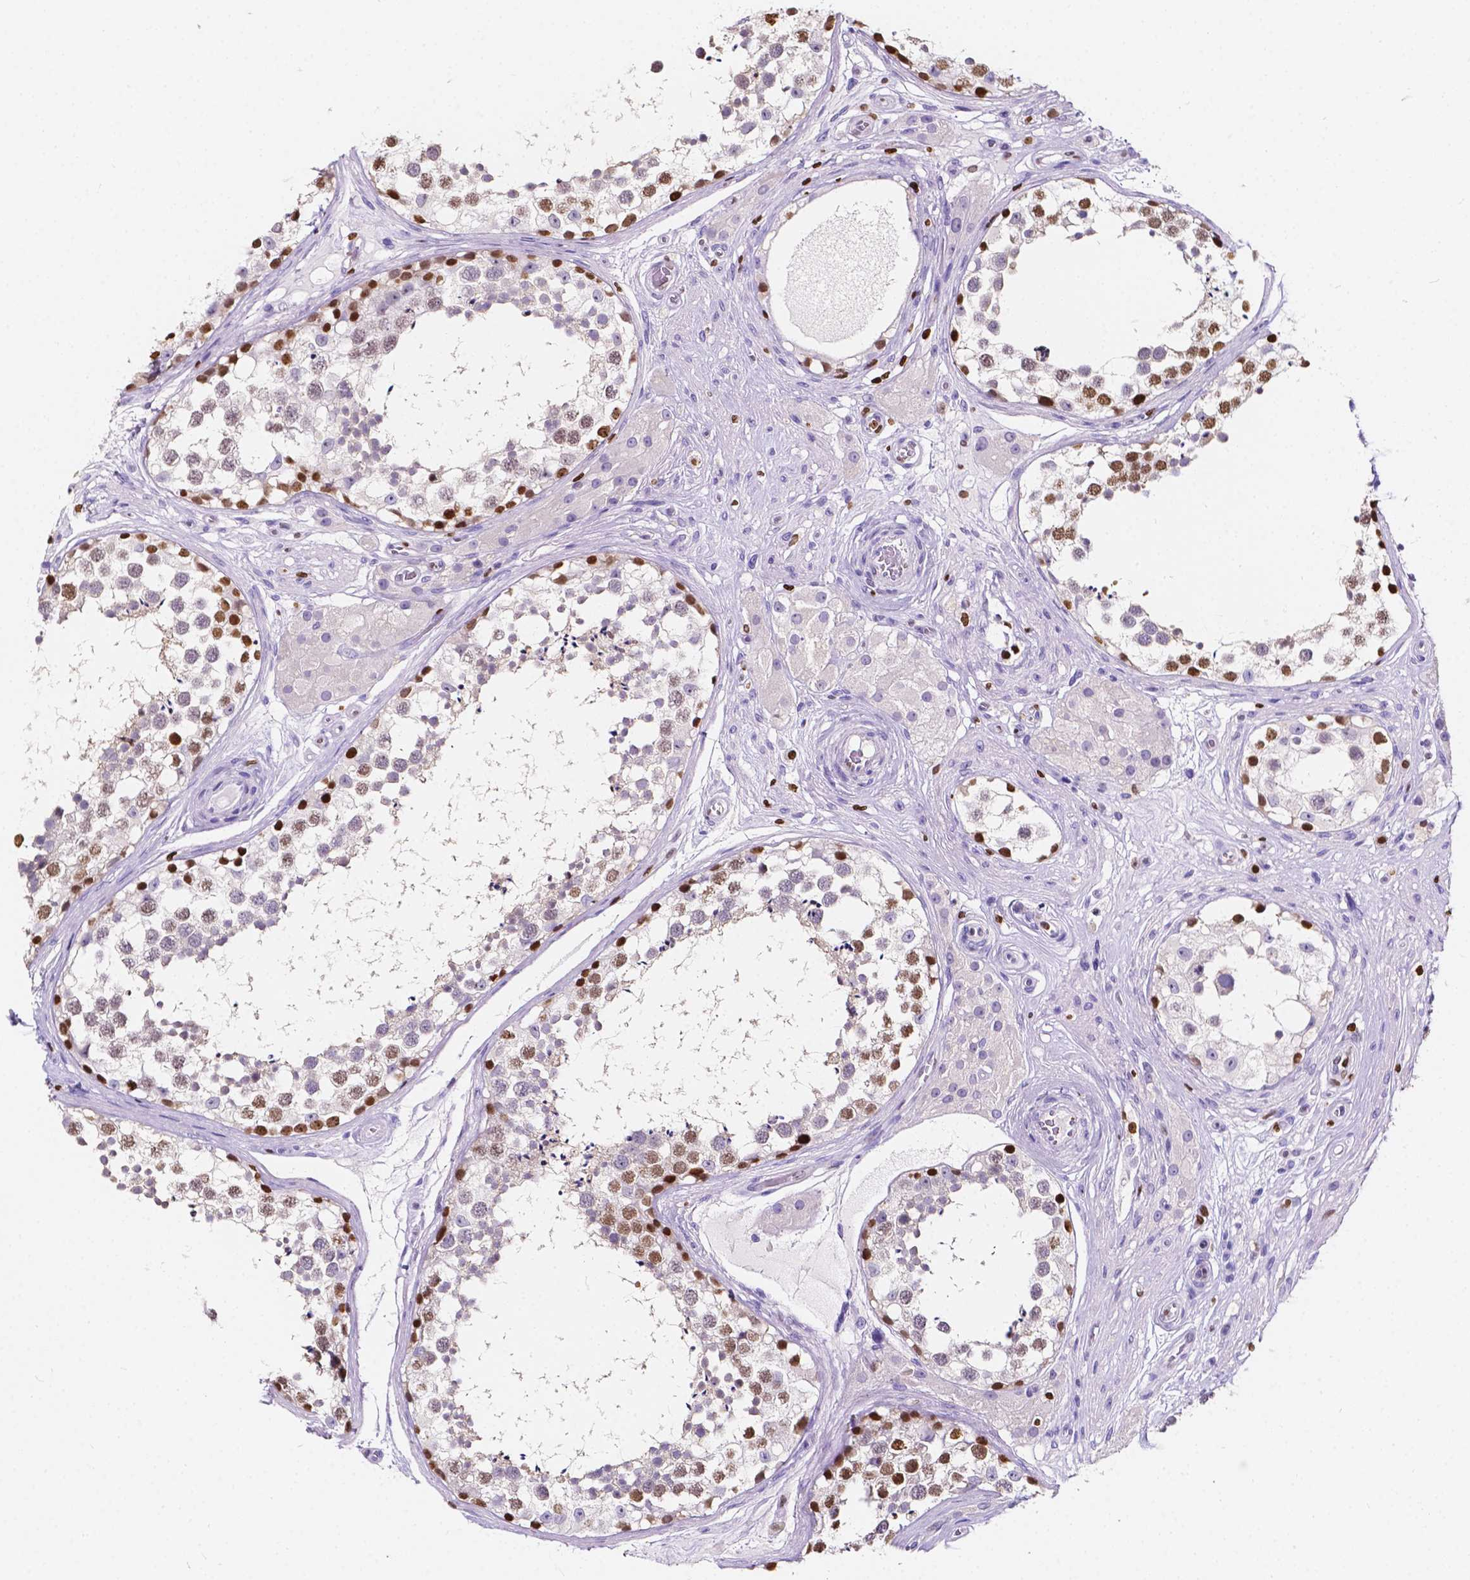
{"staining": {"intensity": "strong", "quantity": "25%-75%", "location": "nuclear"}, "tissue": "testis", "cell_type": "Cells in seminiferous ducts", "image_type": "normal", "snomed": [{"axis": "morphology", "description": "Normal tissue, NOS"}, {"axis": "morphology", "description": "Seminoma, NOS"}, {"axis": "topography", "description": "Testis"}], "caption": "A high amount of strong nuclear expression is identified in about 25%-75% of cells in seminiferous ducts in unremarkable testis. Using DAB (3,3'-diaminobenzidine) (brown) and hematoxylin (blue) stains, captured at high magnification using brightfield microscopy.", "gene": "CBY3", "patient": {"sex": "male", "age": 65}}